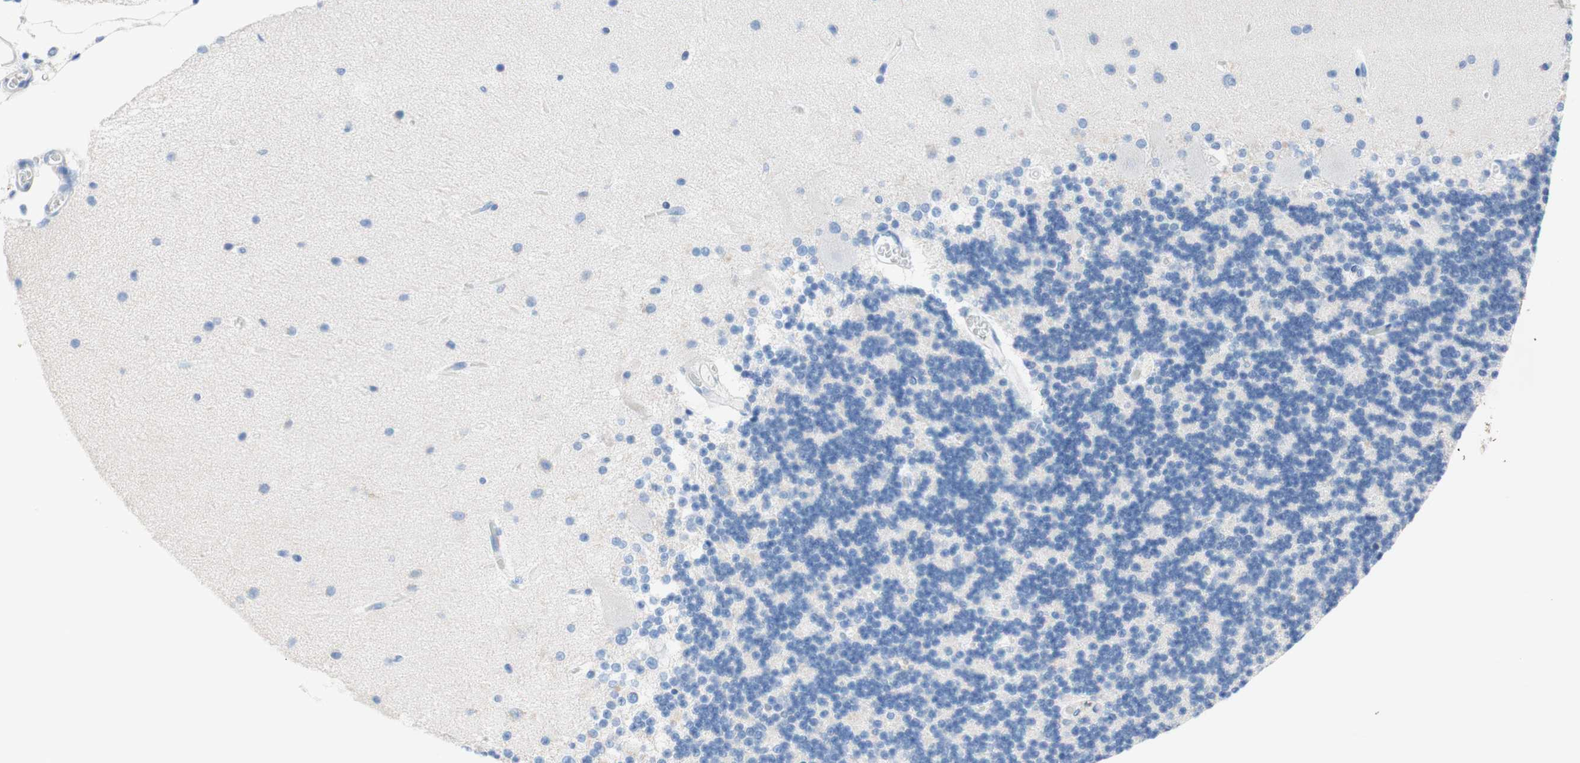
{"staining": {"intensity": "negative", "quantity": "none", "location": "none"}, "tissue": "cerebellum", "cell_type": "Cells in granular layer", "image_type": "normal", "snomed": [{"axis": "morphology", "description": "Normal tissue, NOS"}, {"axis": "topography", "description": "Cerebellum"}], "caption": "IHC of benign human cerebellum demonstrates no staining in cells in granular layer. The staining is performed using DAB (3,3'-diaminobenzidine) brown chromogen with nuclei counter-stained in using hematoxylin.", "gene": "CEACAM1", "patient": {"sex": "female", "age": 54}}